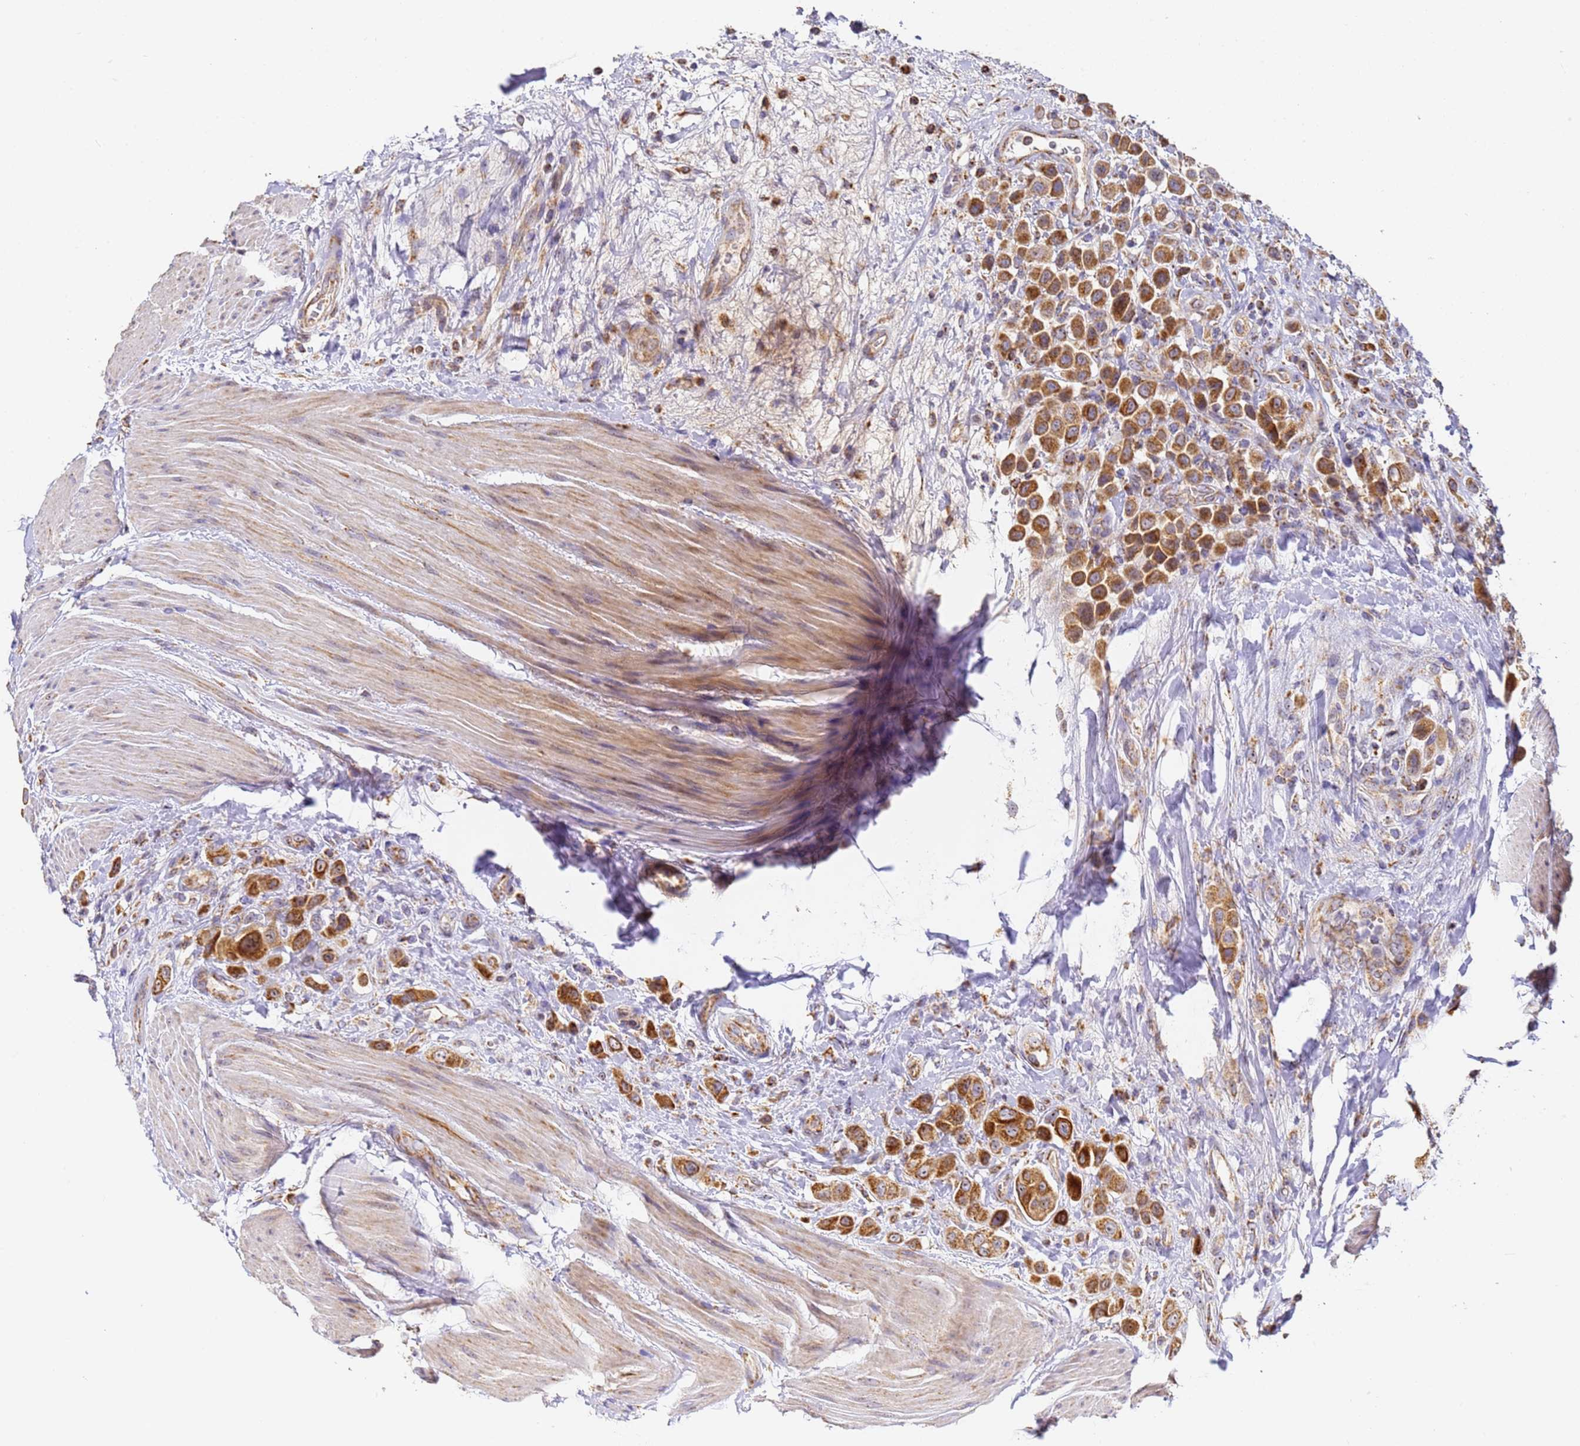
{"staining": {"intensity": "moderate", "quantity": ">75%", "location": "cytoplasmic/membranous"}, "tissue": "urothelial cancer", "cell_type": "Tumor cells", "image_type": "cancer", "snomed": [{"axis": "morphology", "description": "Urothelial carcinoma, High grade"}, {"axis": "topography", "description": "Urinary bladder"}], "caption": "A brown stain labels moderate cytoplasmic/membranous staining of a protein in human urothelial carcinoma (high-grade) tumor cells. Using DAB (3,3'-diaminobenzidine) (brown) and hematoxylin (blue) stains, captured at high magnification using brightfield microscopy.", "gene": "FRG2C", "patient": {"sex": "male", "age": 50}}